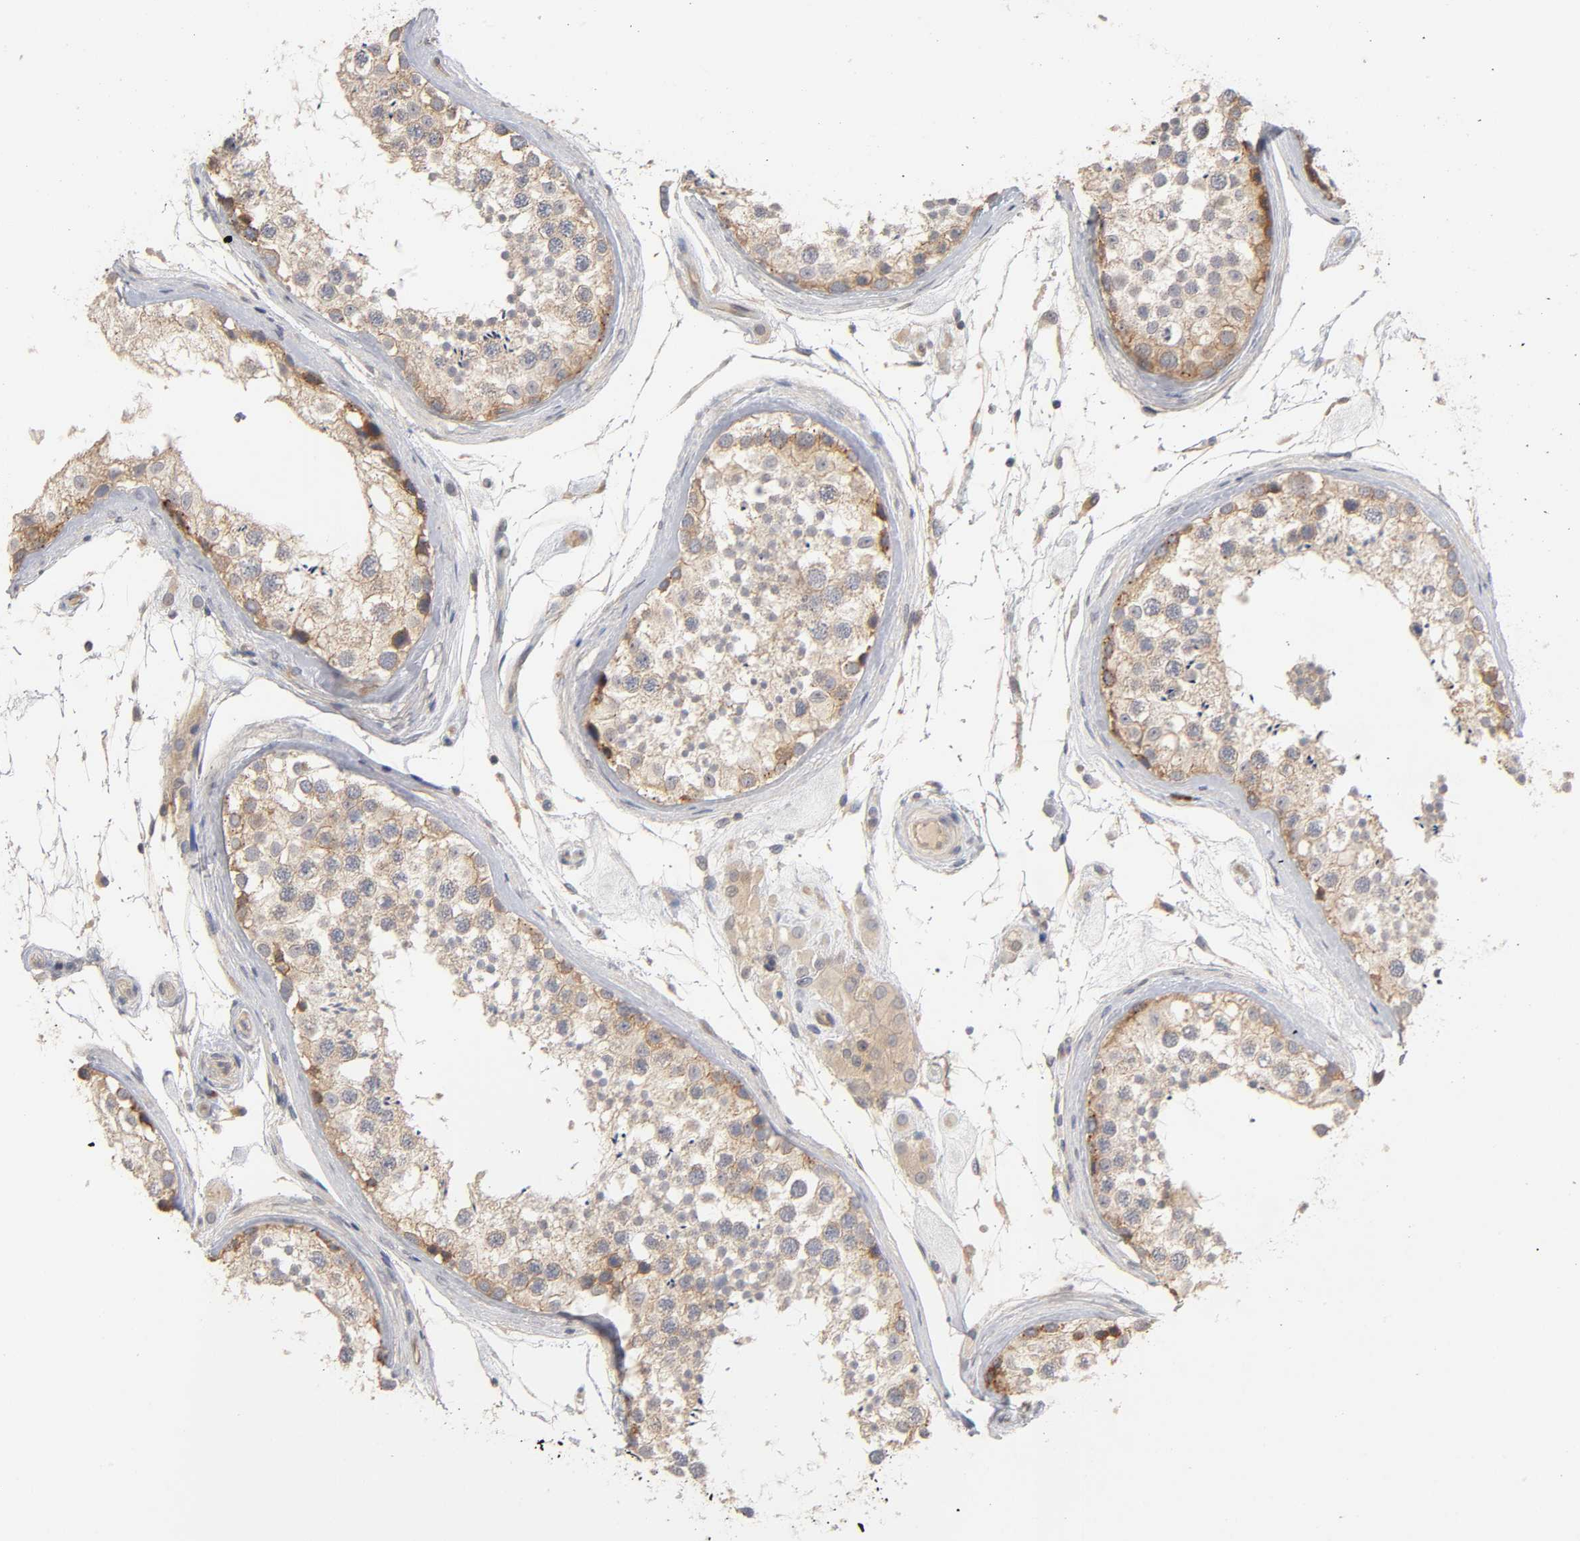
{"staining": {"intensity": "moderate", "quantity": ">75%", "location": "cytoplasmic/membranous"}, "tissue": "testis", "cell_type": "Cells in seminiferous ducts", "image_type": "normal", "snomed": [{"axis": "morphology", "description": "Normal tissue, NOS"}, {"axis": "topography", "description": "Testis"}], "caption": "IHC of normal testis exhibits medium levels of moderate cytoplasmic/membranous staining in about >75% of cells in seminiferous ducts. (DAB (3,3'-diaminobenzidine) = brown stain, brightfield microscopy at high magnification).", "gene": "PDZD11", "patient": {"sex": "male", "age": 46}}